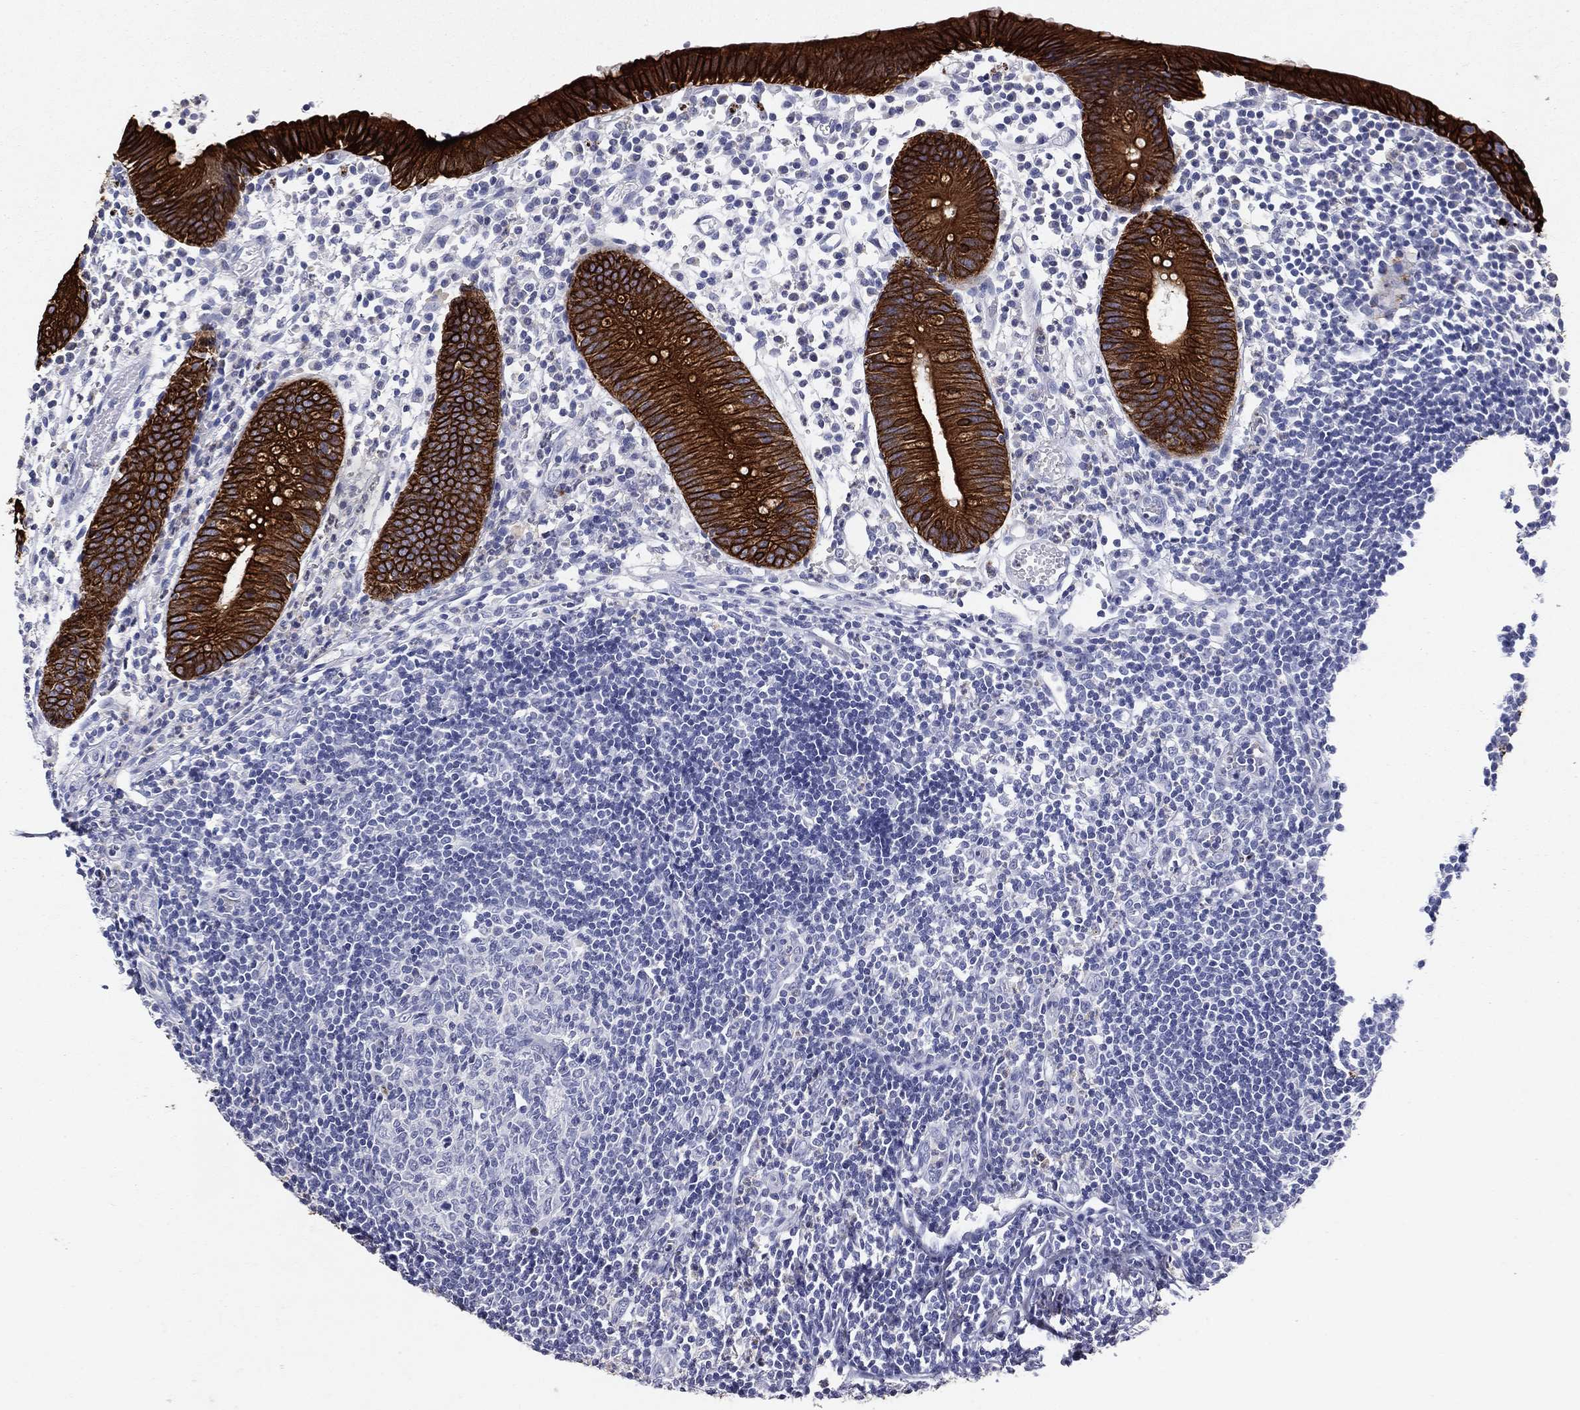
{"staining": {"intensity": "strong", "quantity": ">75%", "location": "cytoplasmic/membranous"}, "tissue": "appendix", "cell_type": "Glandular cells", "image_type": "normal", "snomed": [{"axis": "morphology", "description": "Normal tissue, NOS"}, {"axis": "topography", "description": "Appendix"}], "caption": "A high-resolution histopathology image shows IHC staining of benign appendix, which exhibits strong cytoplasmic/membranous staining in about >75% of glandular cells. Nuclei are stained in blue.", "gene": "KRT7", "patient": {"sex": "female", "age": 40}}